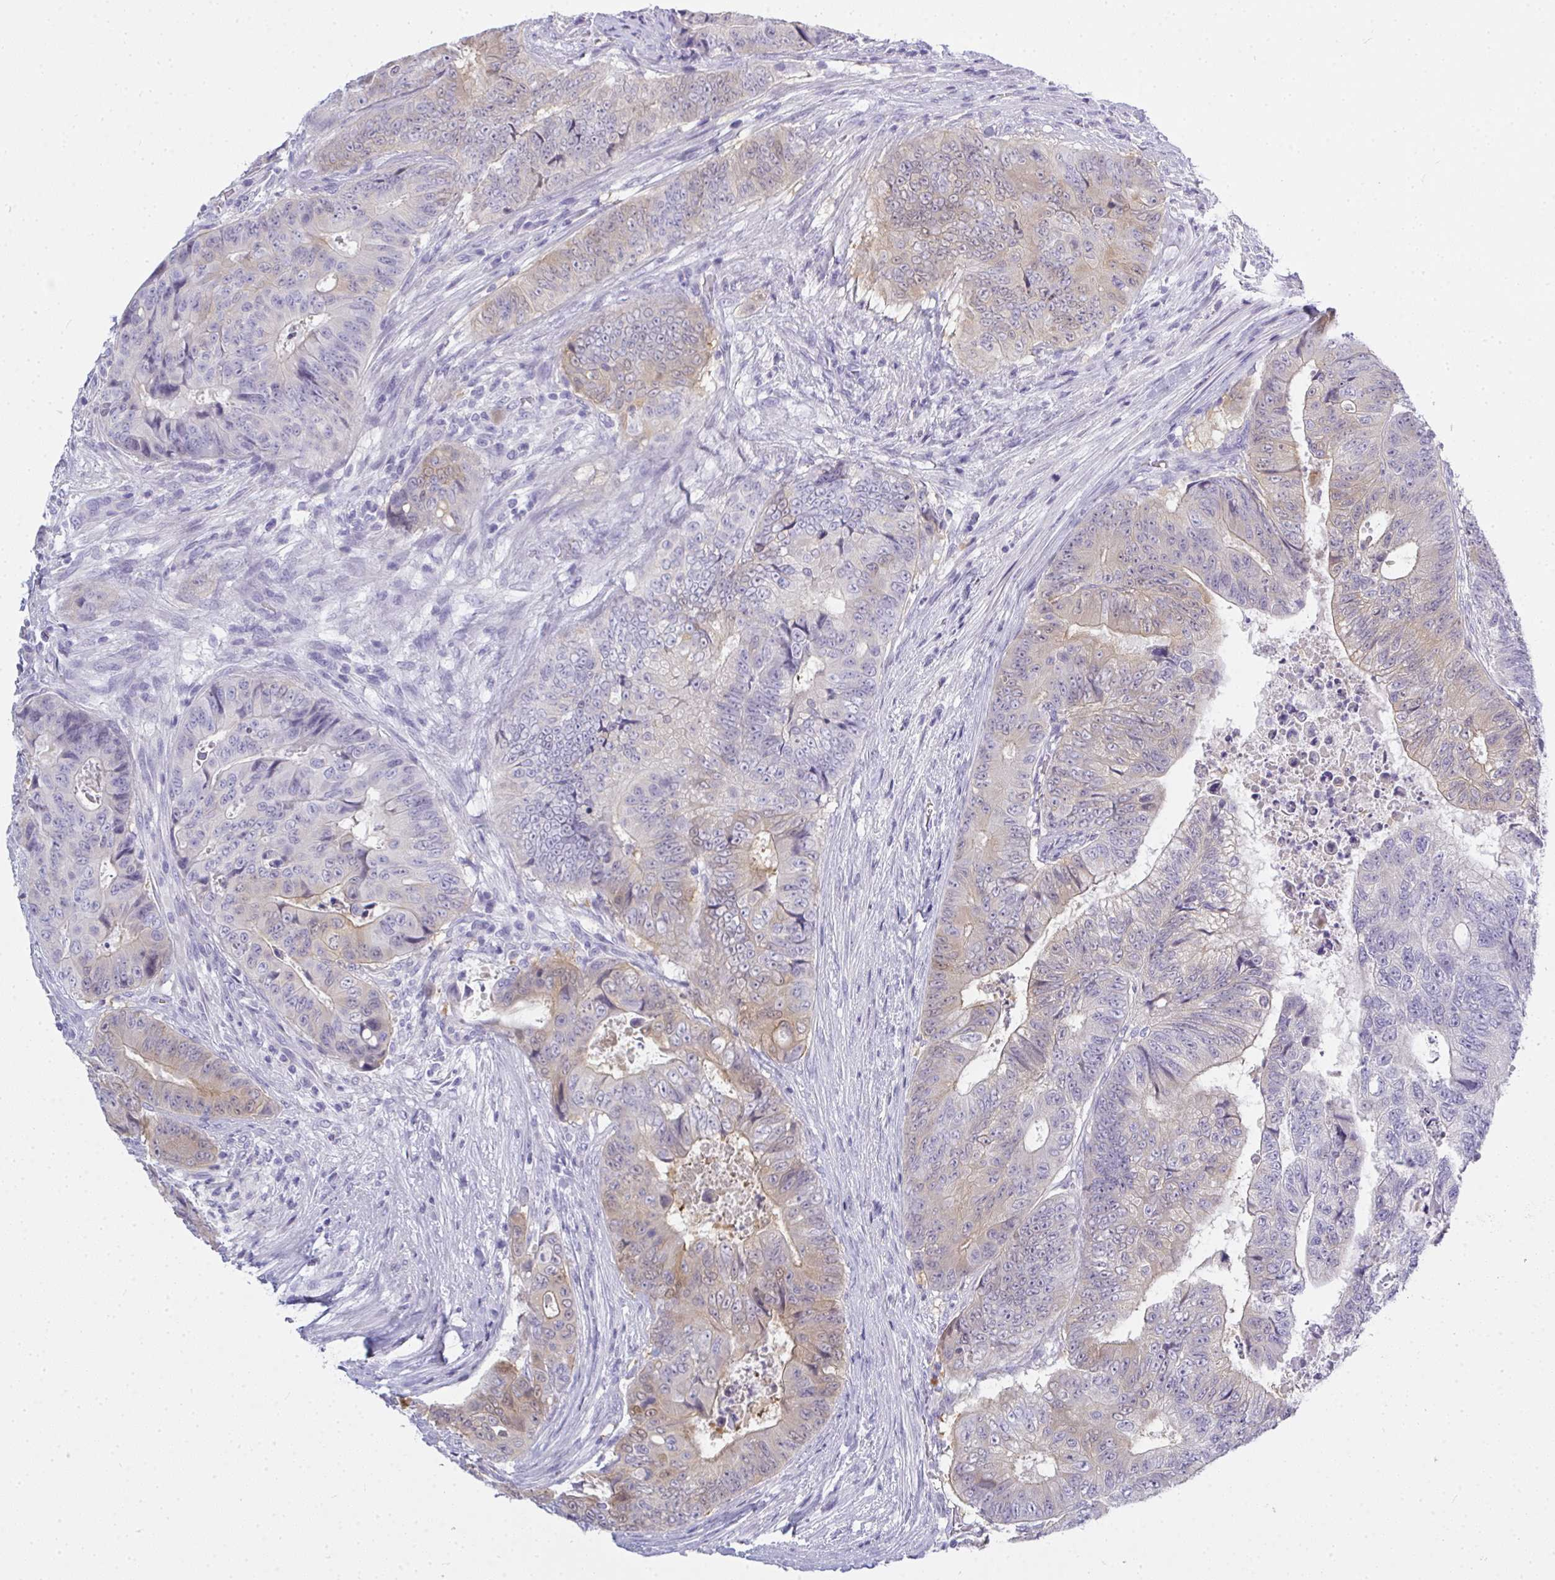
{"staining": {"intensity": "weak", "quantity": "<25%", "location": "cytoplasmic/membranous"}, "tissue": "colorectal cancer", "cell_type": "Tumor cells", "image_type": "cancer", "snomed": [{"axis": "morphology", "description": "Adenocarcinoma, NOS"}, {"axis": "topography", "description": "Colon"}], "caption": "Tumor cells show no significant expression in colorectal cancer. (DAB (3,3'-diaminobenzidine) IHC with hematoxylin counter stain).", "gene": "GSDMB", "patient": {"sex": "female", "age": 48}}